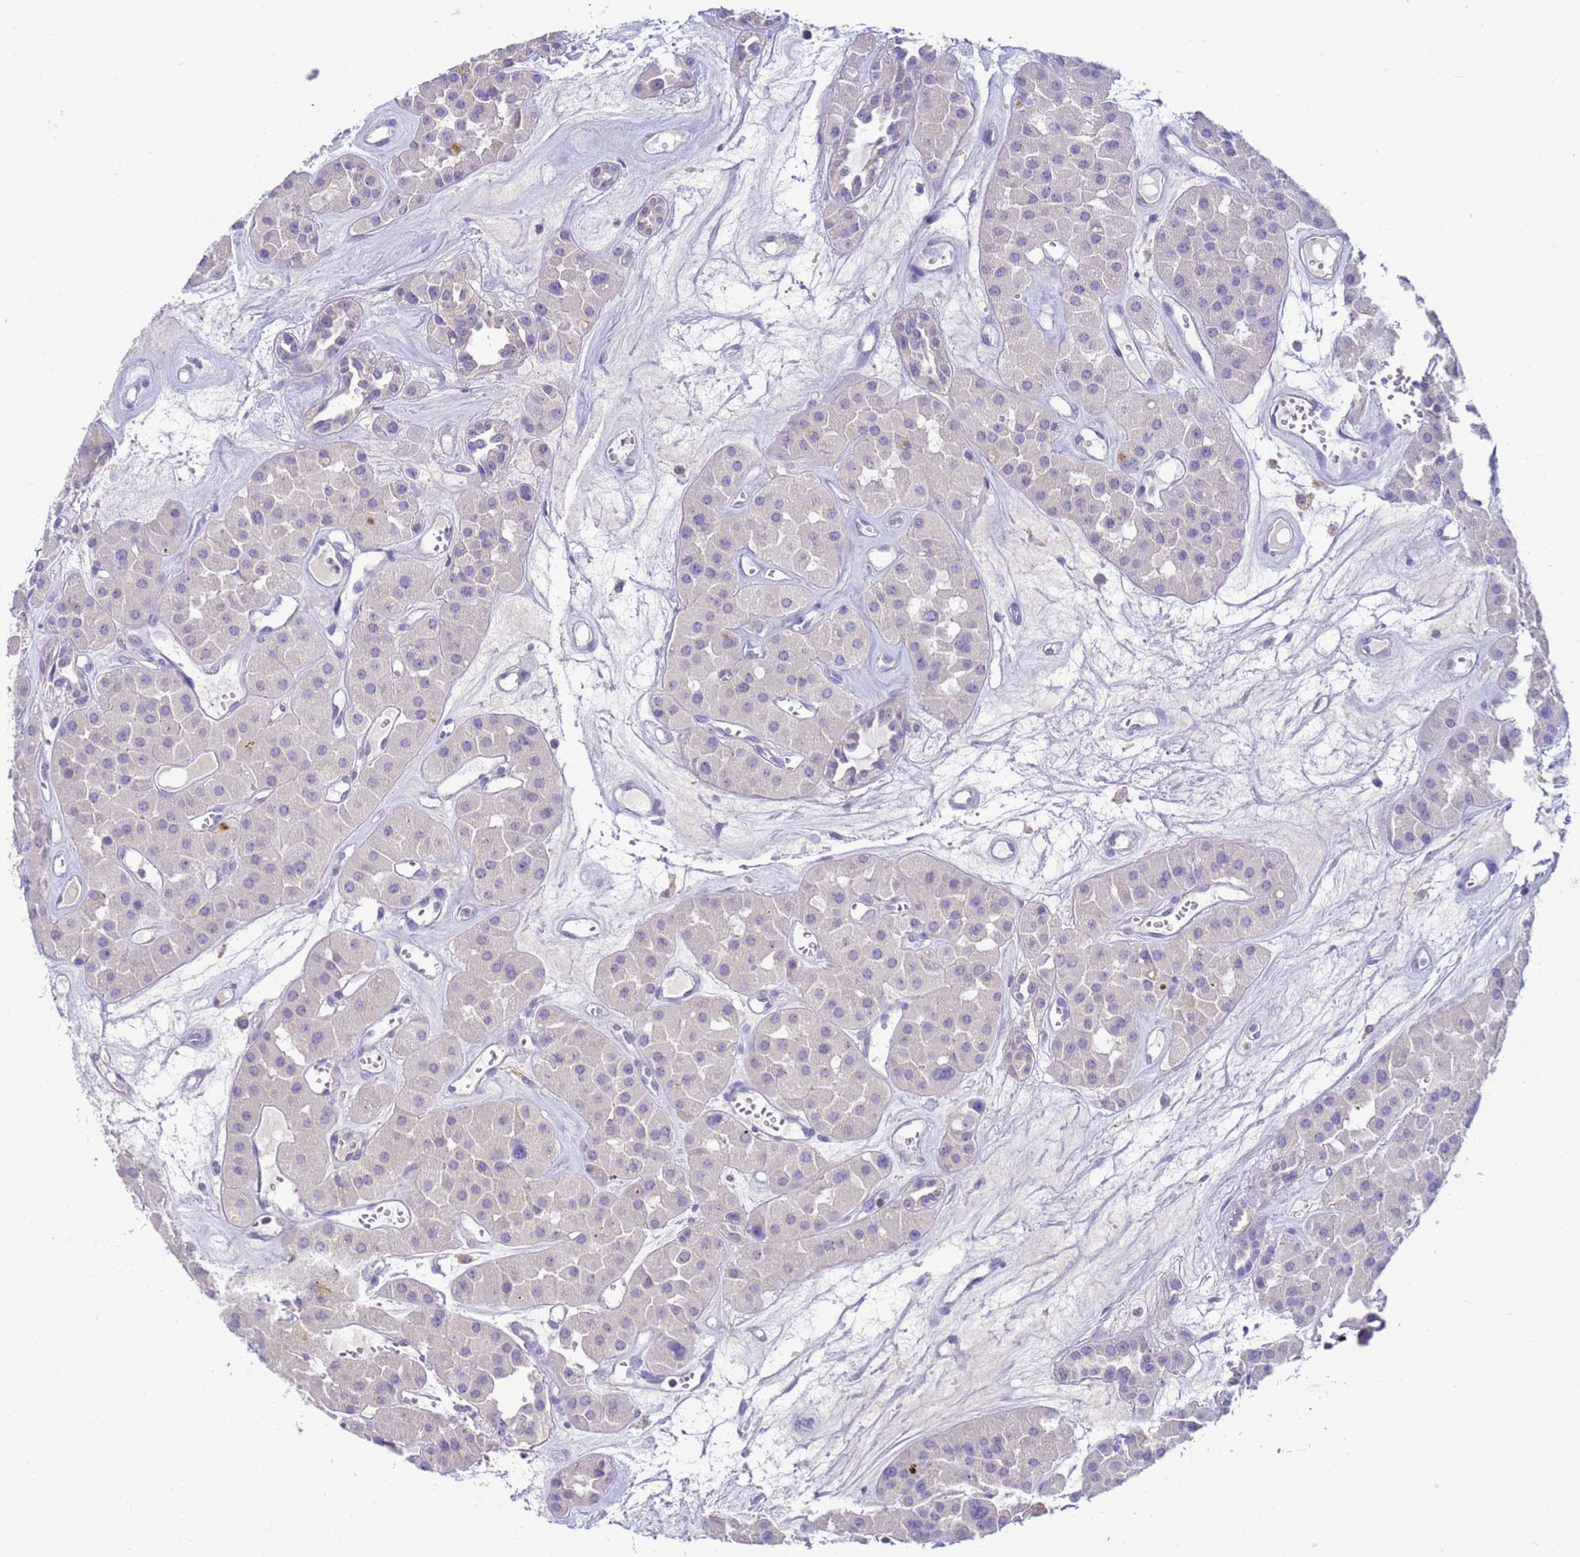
{"staining": {"intensity": "negative", "quantity": "none", "location": "none"}, "tissue": "renal cancer", "cell_type": "Tumor cells", "image_type": "cancer", "snomed": [{"axis": "morphology", "description": "Carcinoma, NOS"}, {"axis": "topography", "description": "Kidney"}], "caption": "Renal cancer was stained to show a protein in brown. There is no significant expression in tumor cells.", "gene": "KLHL13", "patient": {"sex": "female", "age": 75}}